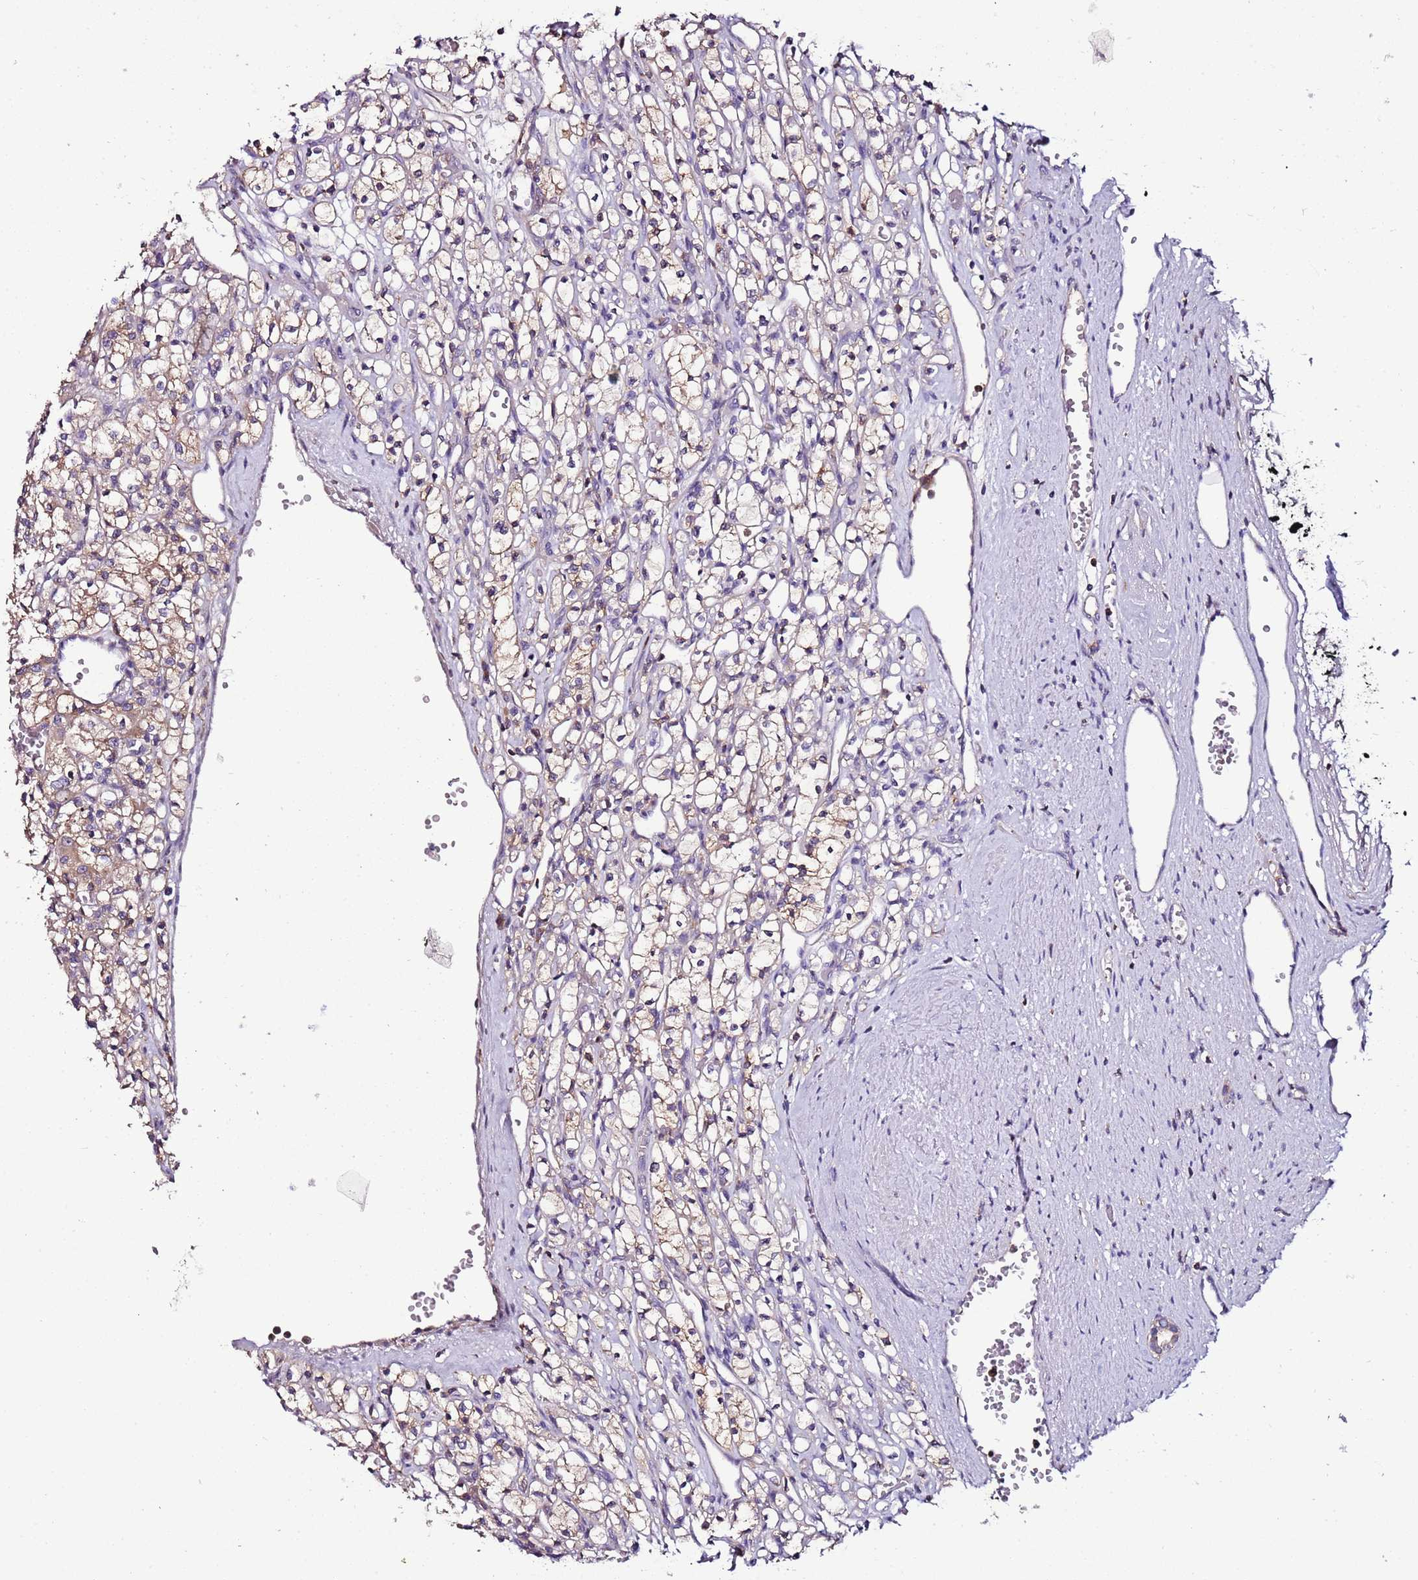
{"staining": {"intensity": "weak", "quantity": "<25%", "location": "cytoplasmic/membranous"}, "tissue": "renal cancer", "cell_type": "Tumor cells", "image_type": "cancer", "snomed": [{"axis": "morphology", "description": "Adenocarcinoma, NOS"}, {"axis": "topography", "description": "Kidney"}], "caption": "Tumor cells show no significant staining in adenocarcinoma (renal).", "gene": "IGIP", "patient": {"sex": "female", "age": 59}}